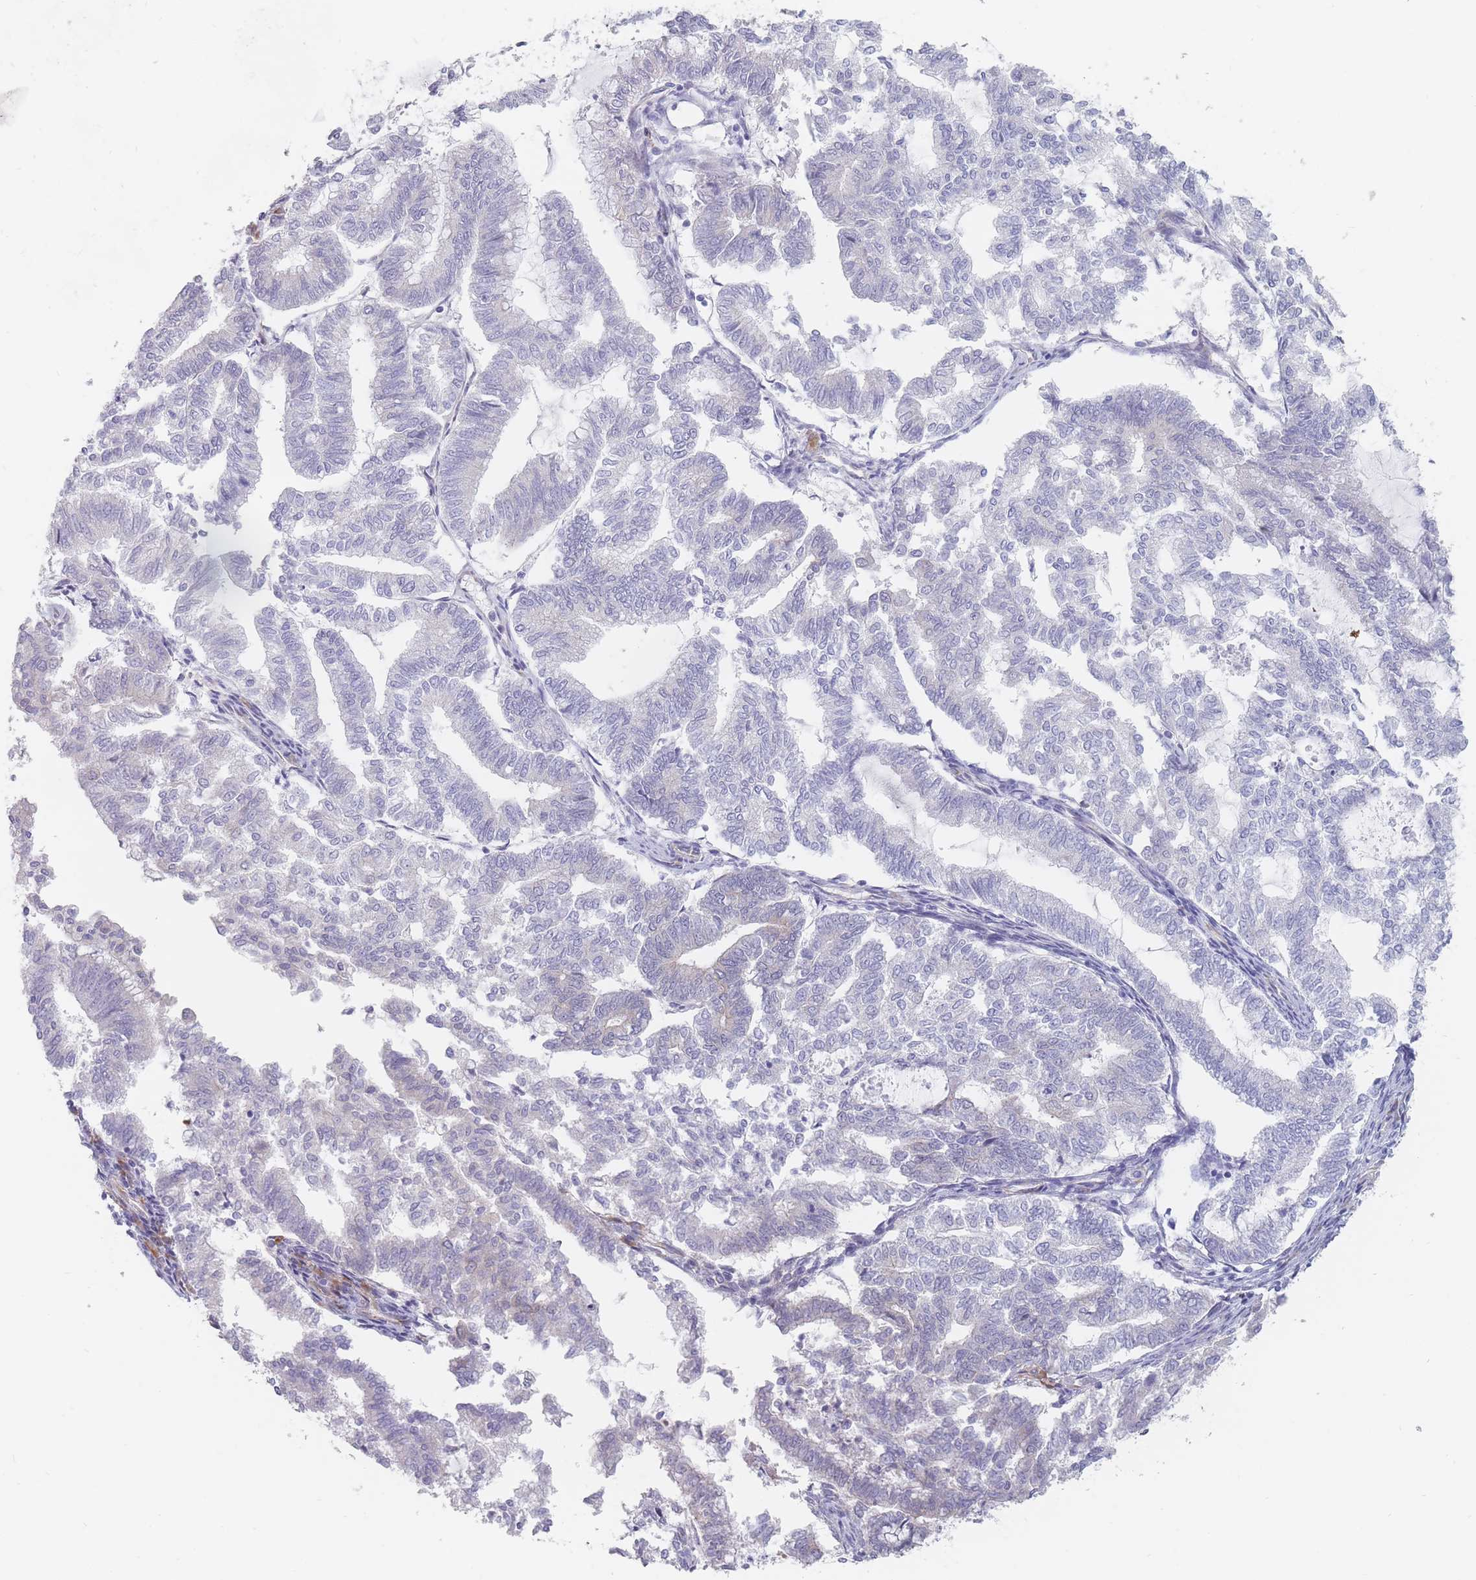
{"staining": {"intensity": "negative", "quantity": "none", "location": "none"}, "tissue": "endometrial cancer", "cell_type": "Tumor cells", "image_type": "cancer", "snomed": [{"axis": "morphology", "description": "Adenocarcinoma, NOS"}, {"axis": "topography", "description": "Endometrium"}], "caption": "Immunohistochemical staining of human endometrial cancer (adenocarcinoma) shows no significant staining in tumor cells.", "gene": "ERBIN", "patient": {"sex": "female", "age": 79}}